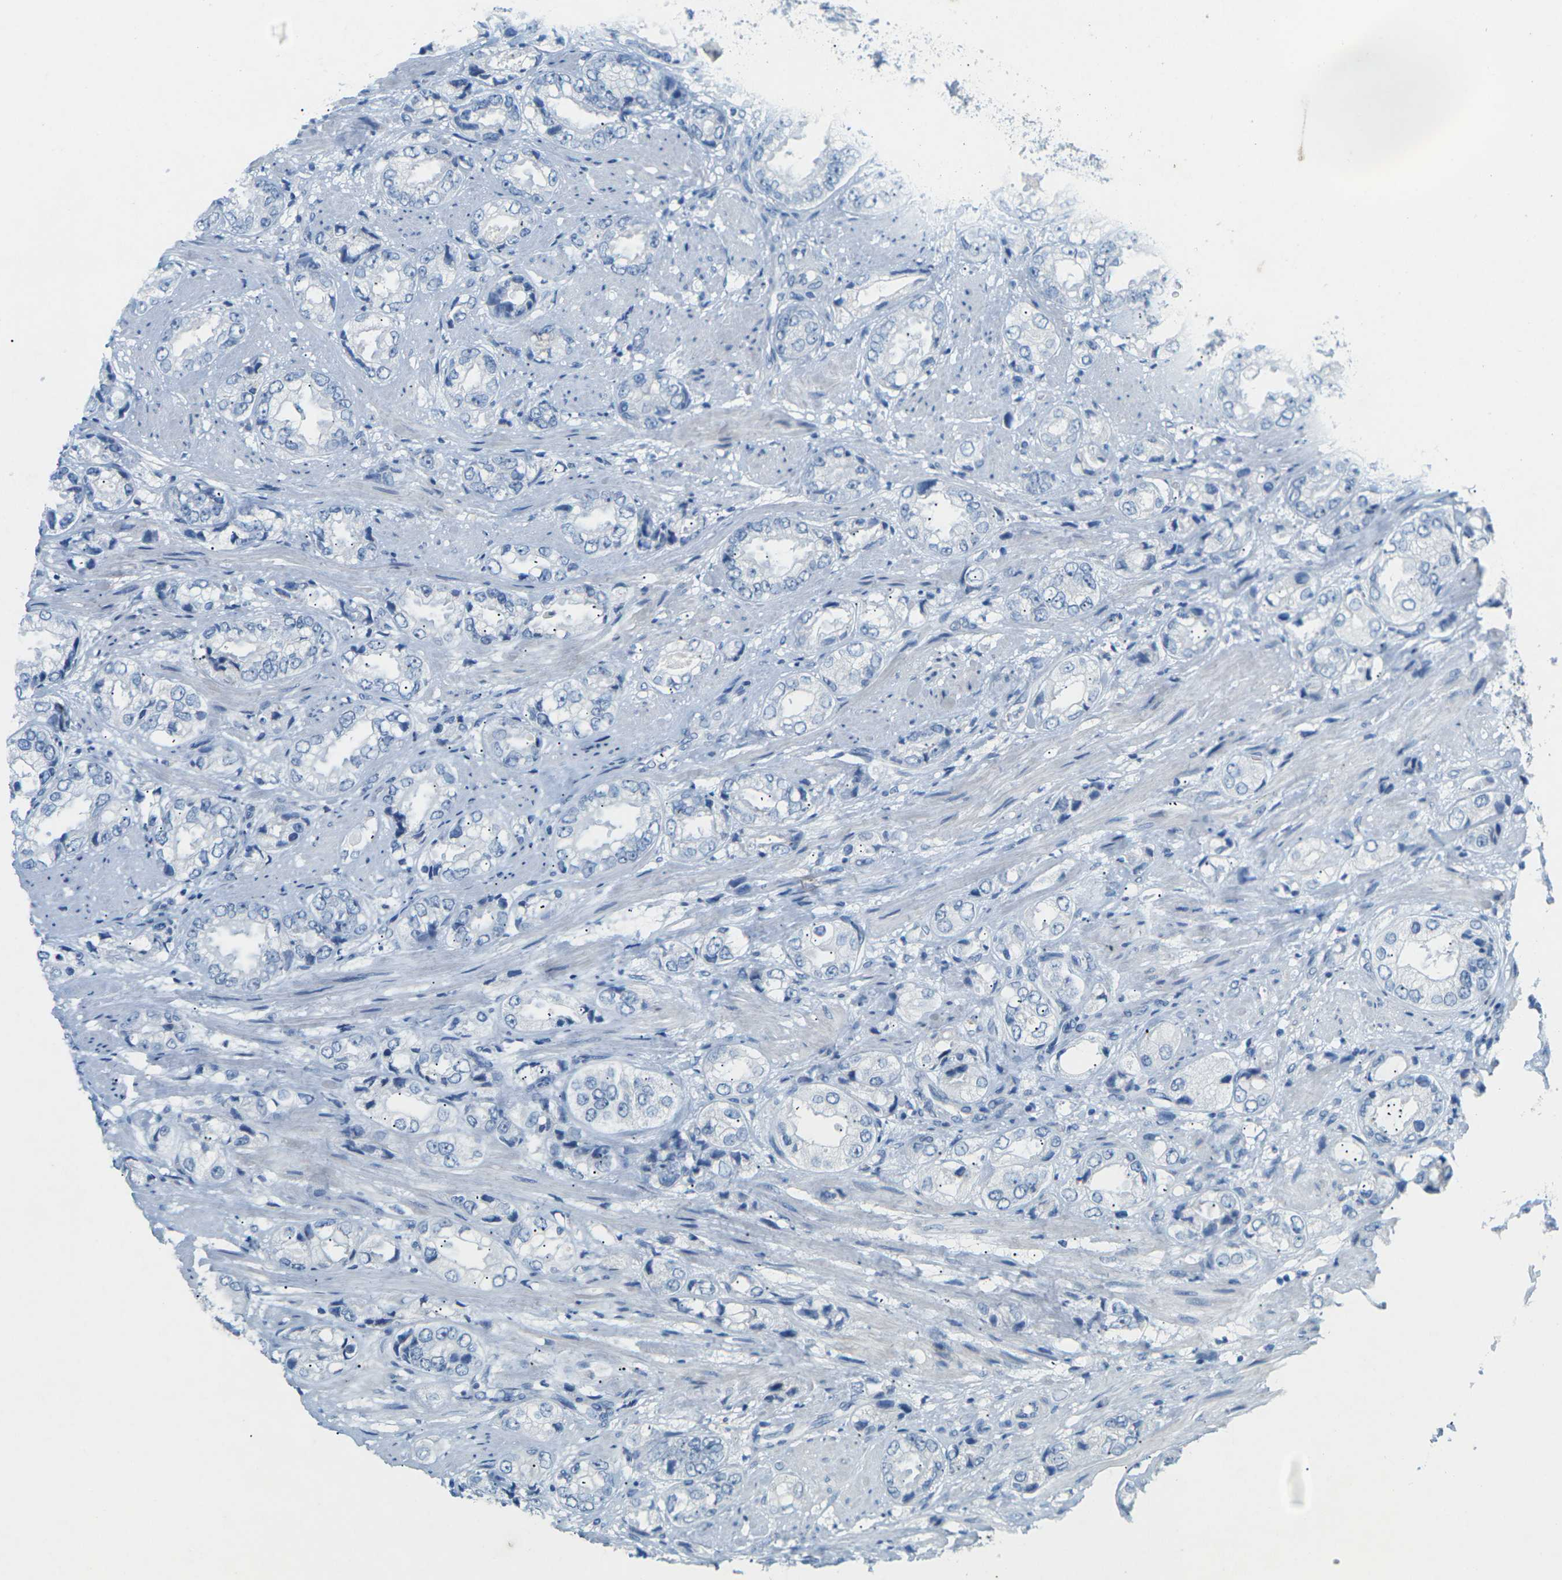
{"staining": {"intensity": "negative", "quantity": "none", "location": "none"}, "tissue": "prostate cancer", "cell_type": "Tumor cells", "image_type": "cancer", "snomed": [{"axis": "morphology", "description": "Adenocarcinoma, High grade"}, {"axis": "topography", "description": "Prostate"}], "caption": "Prostate cancer stained for a protein using immunohistochemistry shows no staining tumor cells.", "gene": "CDH16", "patient": {"sex": "male", "age": 61}}